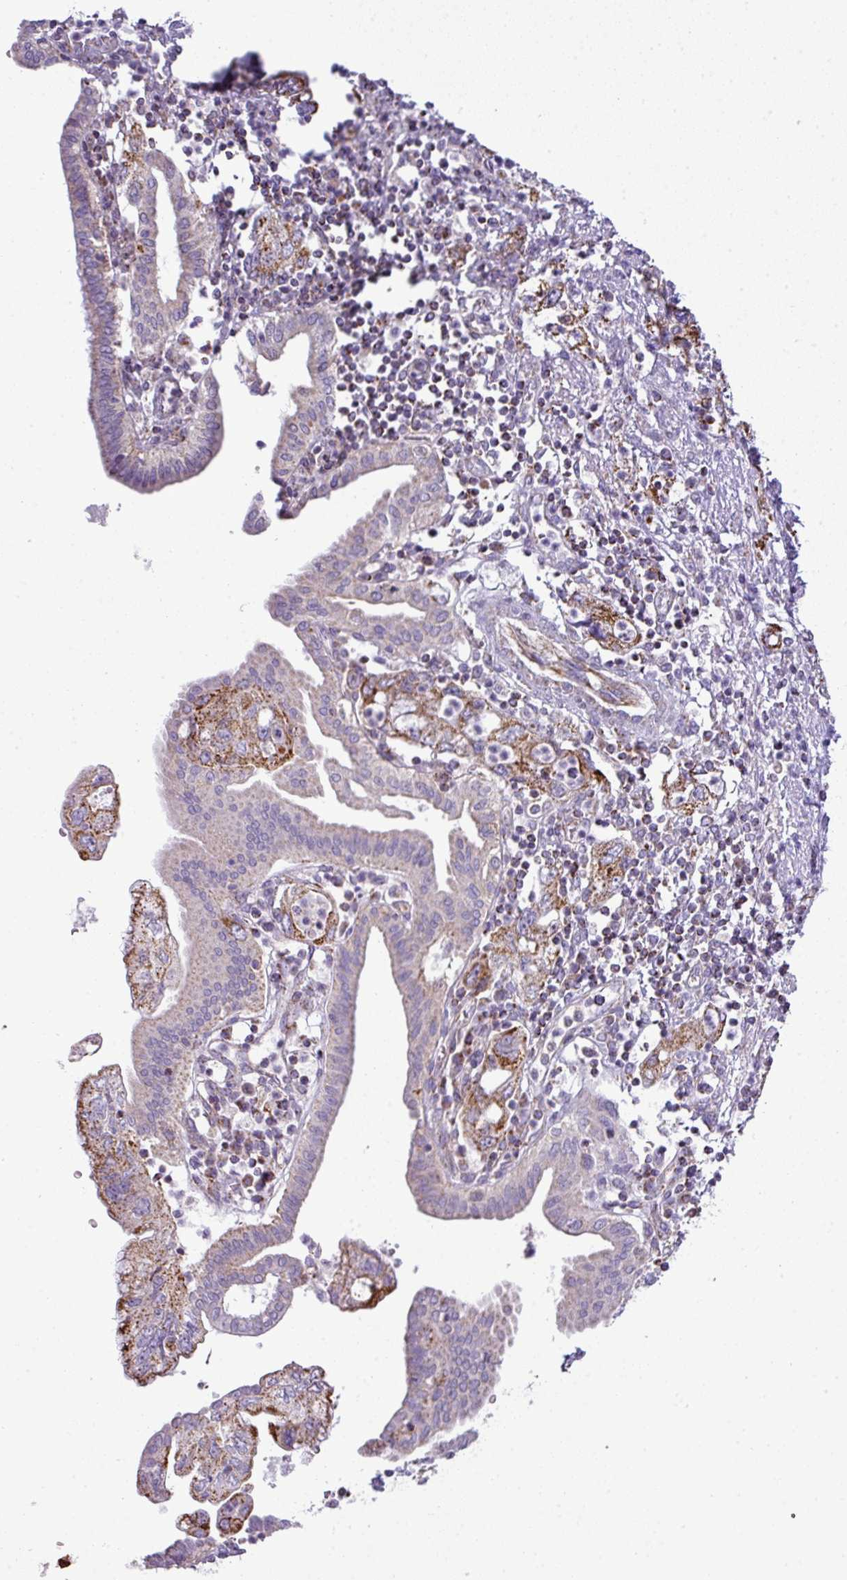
{"staining": {"intensity": "strong", "quantity": "25%-75%", "location": "cytoplasmic/membranous"}, "tissue": "pancreatic cancer", "cell_type": "Tumor cells", "image_type": "cancer", "snomed": [{"axis": "morphology", "description": "Adenocarcinoma, NOS"}, {"axis": "topography", "description": "Pancreas"}], "caption": "Tumor cells show strong cytoplasmic/membranous staining in approximately 25%-75% of cells in pancreatic adenocarcinoma.", "gene": "ZNF81", "patient": {"sex": "female", "age": 73}}